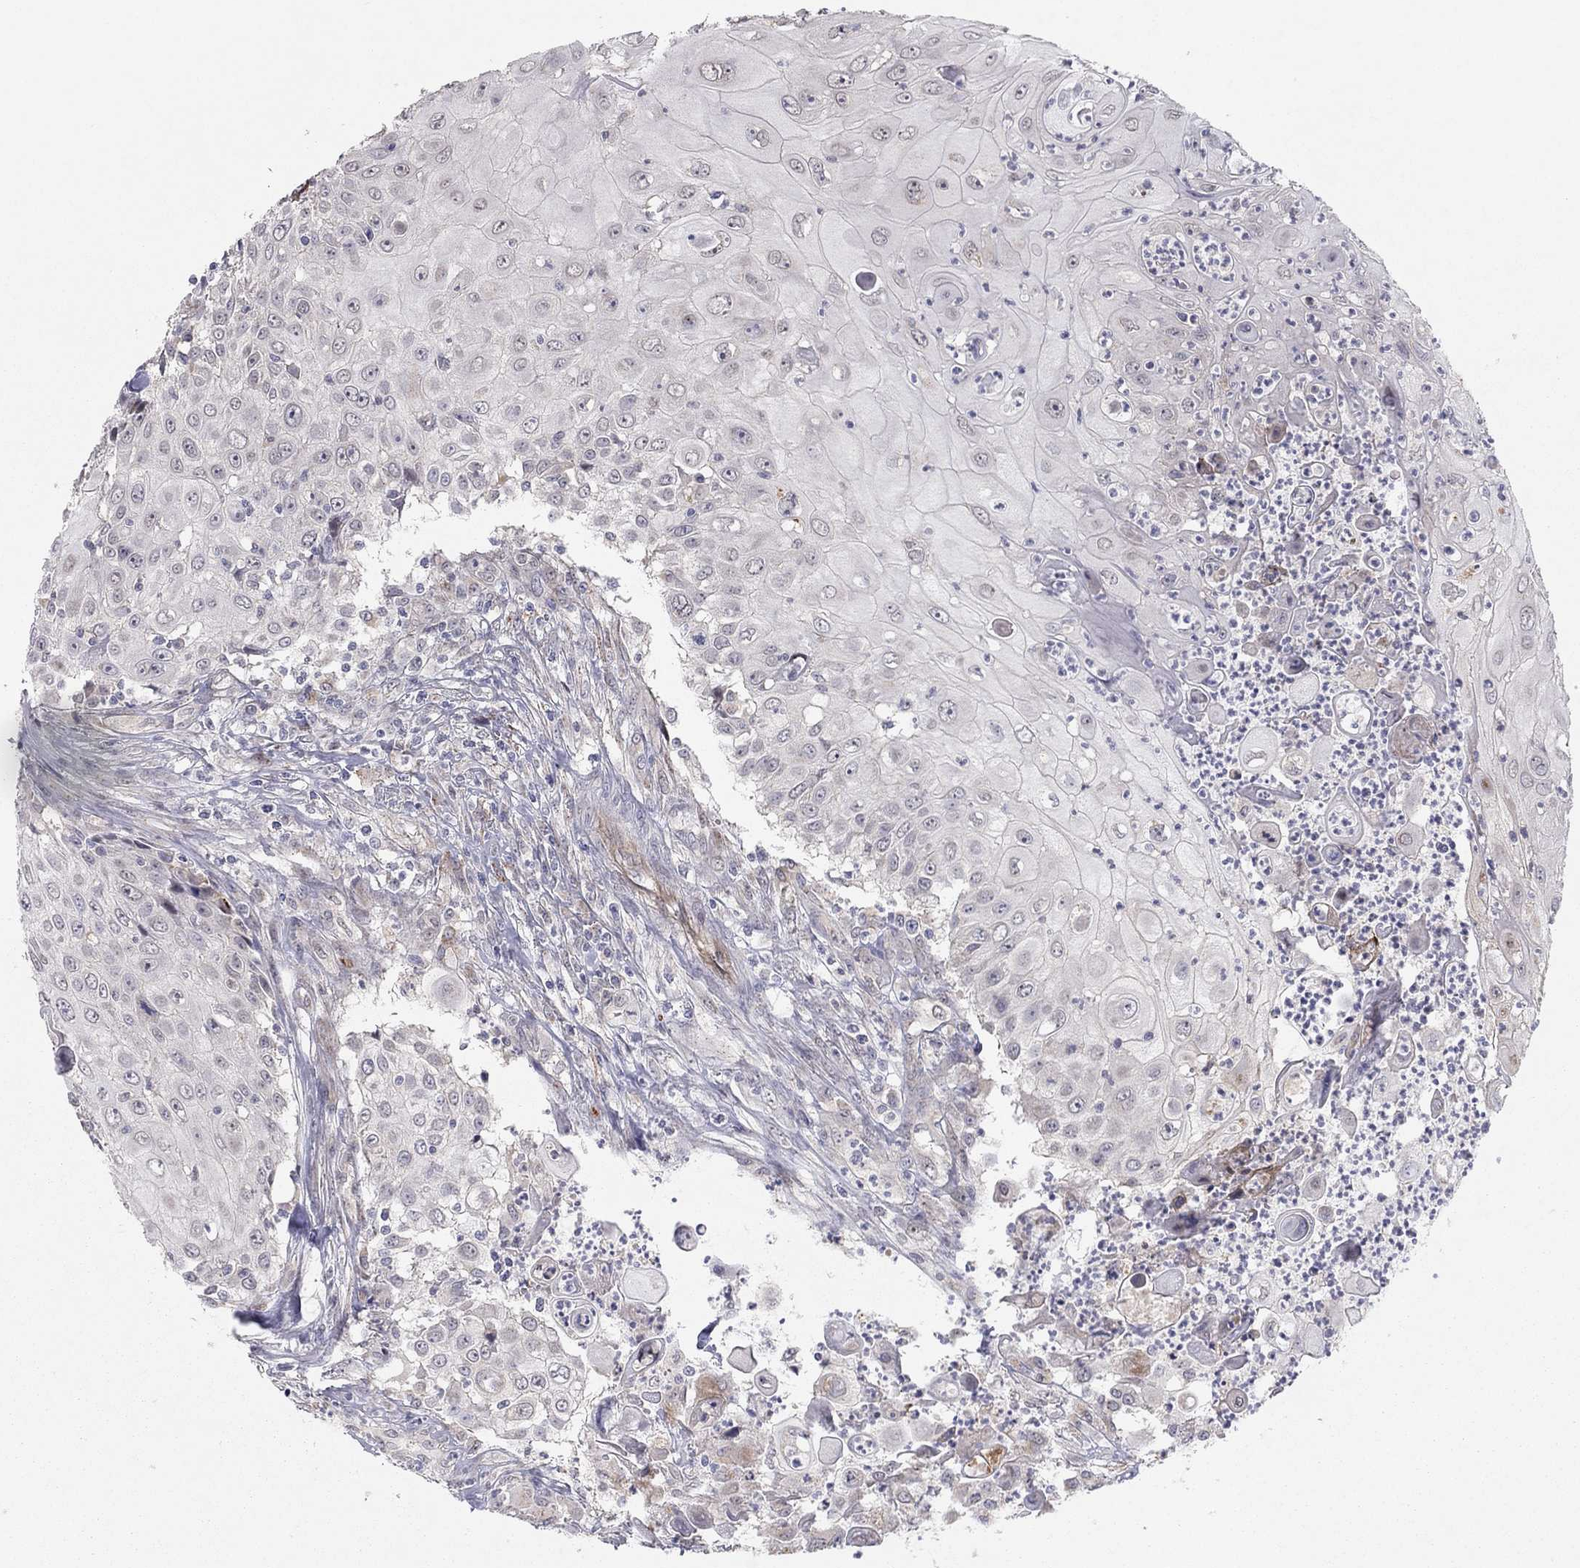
{"staining": {"intensity": "negative", "quantity": "none", "location": "none"}, "tissue": "urothelial cancer", "cell_type": "Tumor cells", "image_type": "cancer", "snomed": [{"axis": "morphology", "description": "Urothelial carcinoma, High grade"}, {"axis": "topography", "description": "Urinary bladder"}], "caption": "This is an IHC micrograph of urothelial carcinoma (high-grade). There is no positivity in tumor cells.", "gene": "CRACDL", "patient": {"sex": "female", "age": 79}}